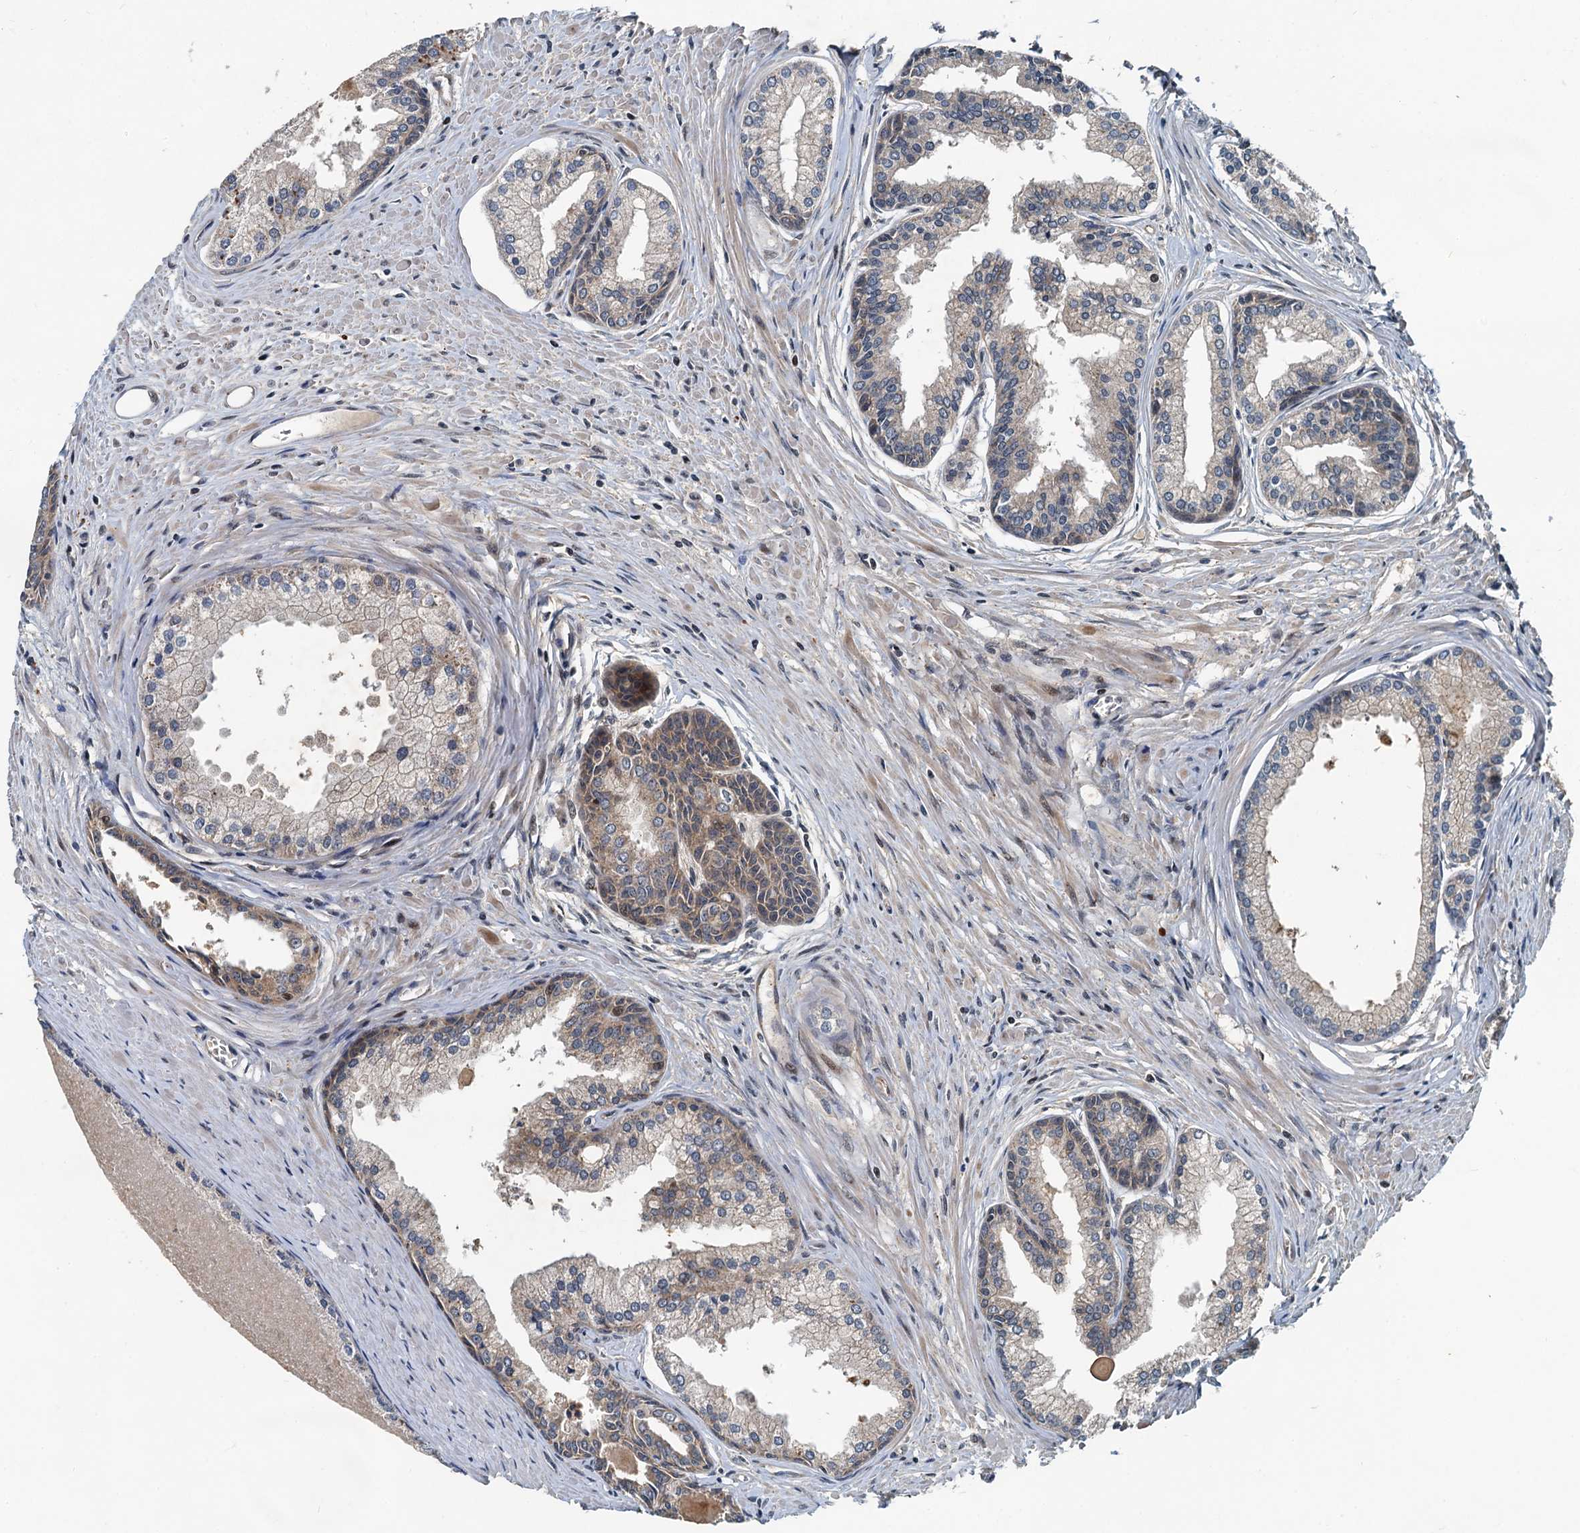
{"staining": {"intensity": "negative", "quantity": "none", "location": "none"}, "tissue": "prostate cancer", "cell_type": "Tumor cells", "image_type": "cancer", "snomed": [{"axis": "morphology", "description": "Adenocarcinoma, High grade"}, {"axis": "topography", "description": "Prostate"}], "caption": "IHC histopathology image of adenocarcinoma (high-grade) (prostate) stained for a protein (brown), which displays no expression in tumor cells.", "gene": "CEP68", "patient": {"sex": "male", "age": 68}}